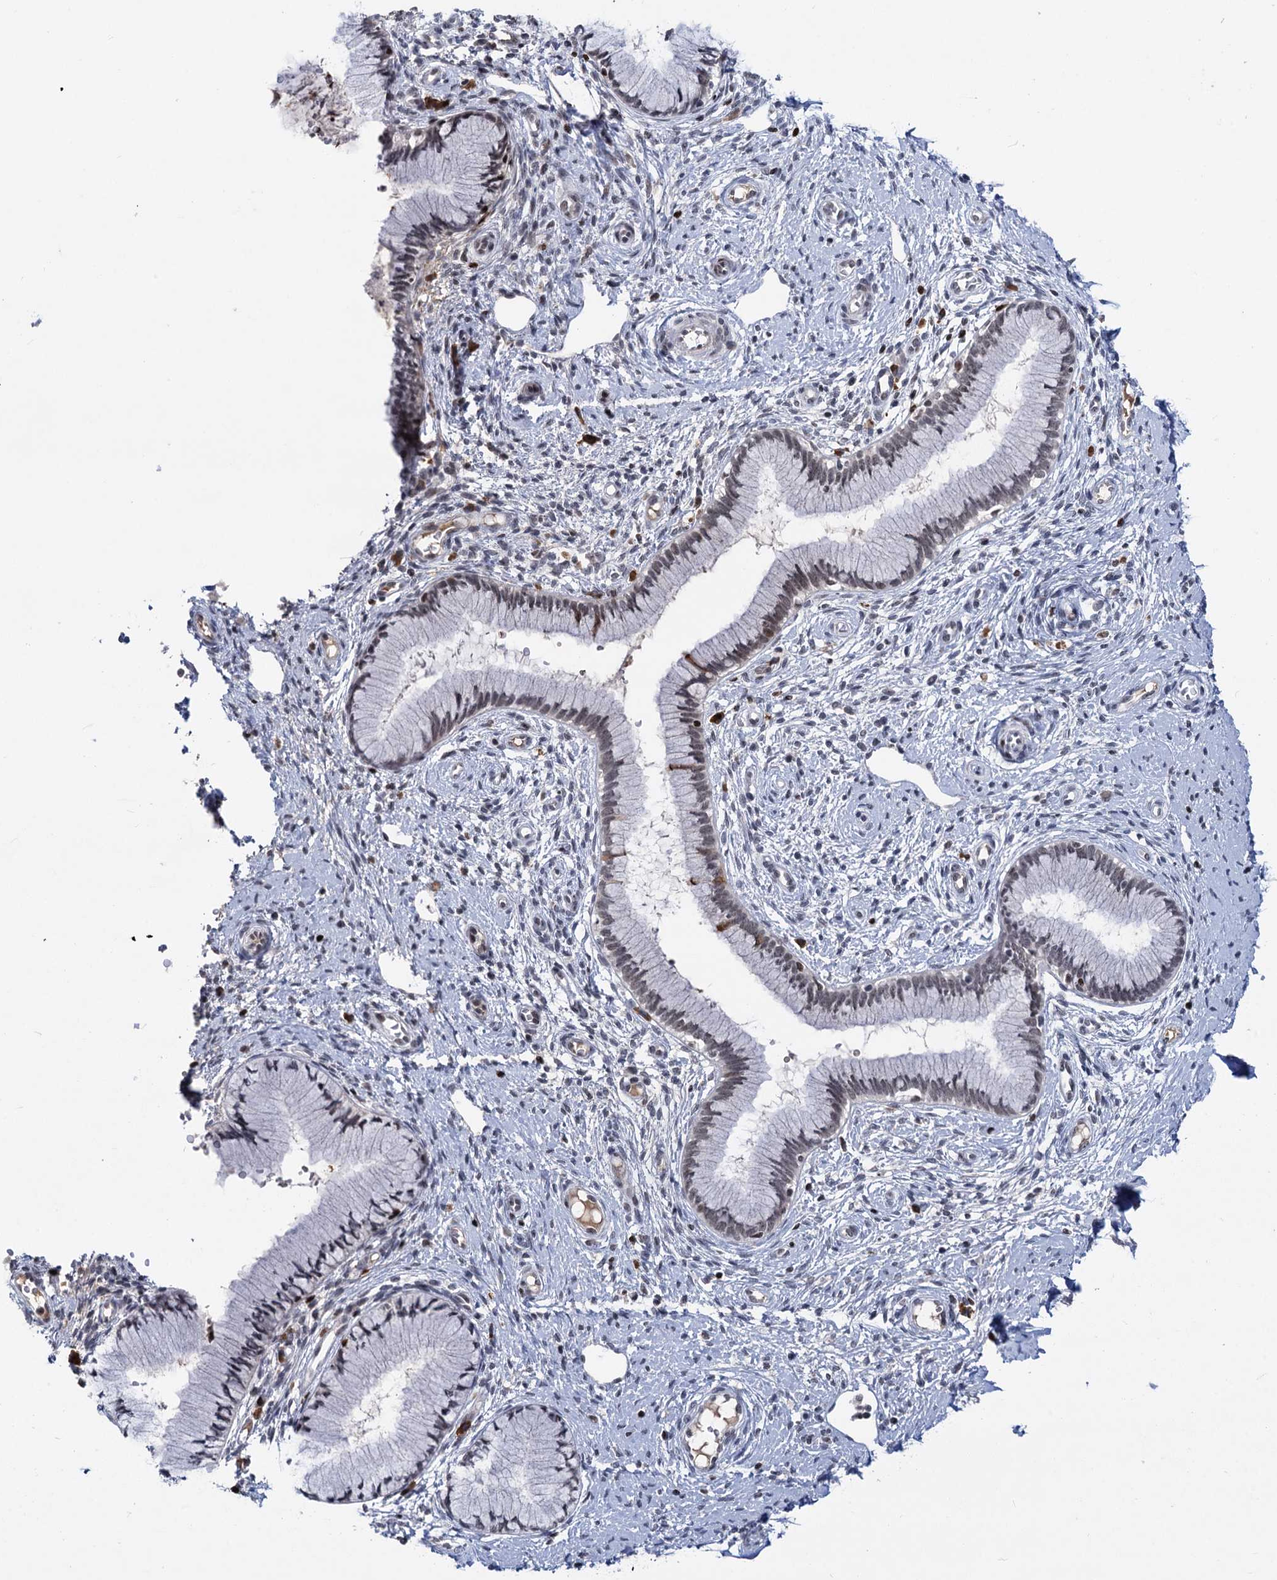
{"staining": {"intensity": "negative", "quantity": "none", "location": "none"}, "tissue": "cervical cancer", "cell_type": "Tumor cells", "image_type": "cancer", "snomed": [{"axis": "morphology", "description": "Adenocarcinoma, NOS"}, {"axis": "topography", "description": "Cervix"}], "caption": "Micrograph shows no protein expression in tumor cells of cervical cancer tissue.", "gene": "ZCCHC10", "patient": {"sex": "female", "age": 36}}